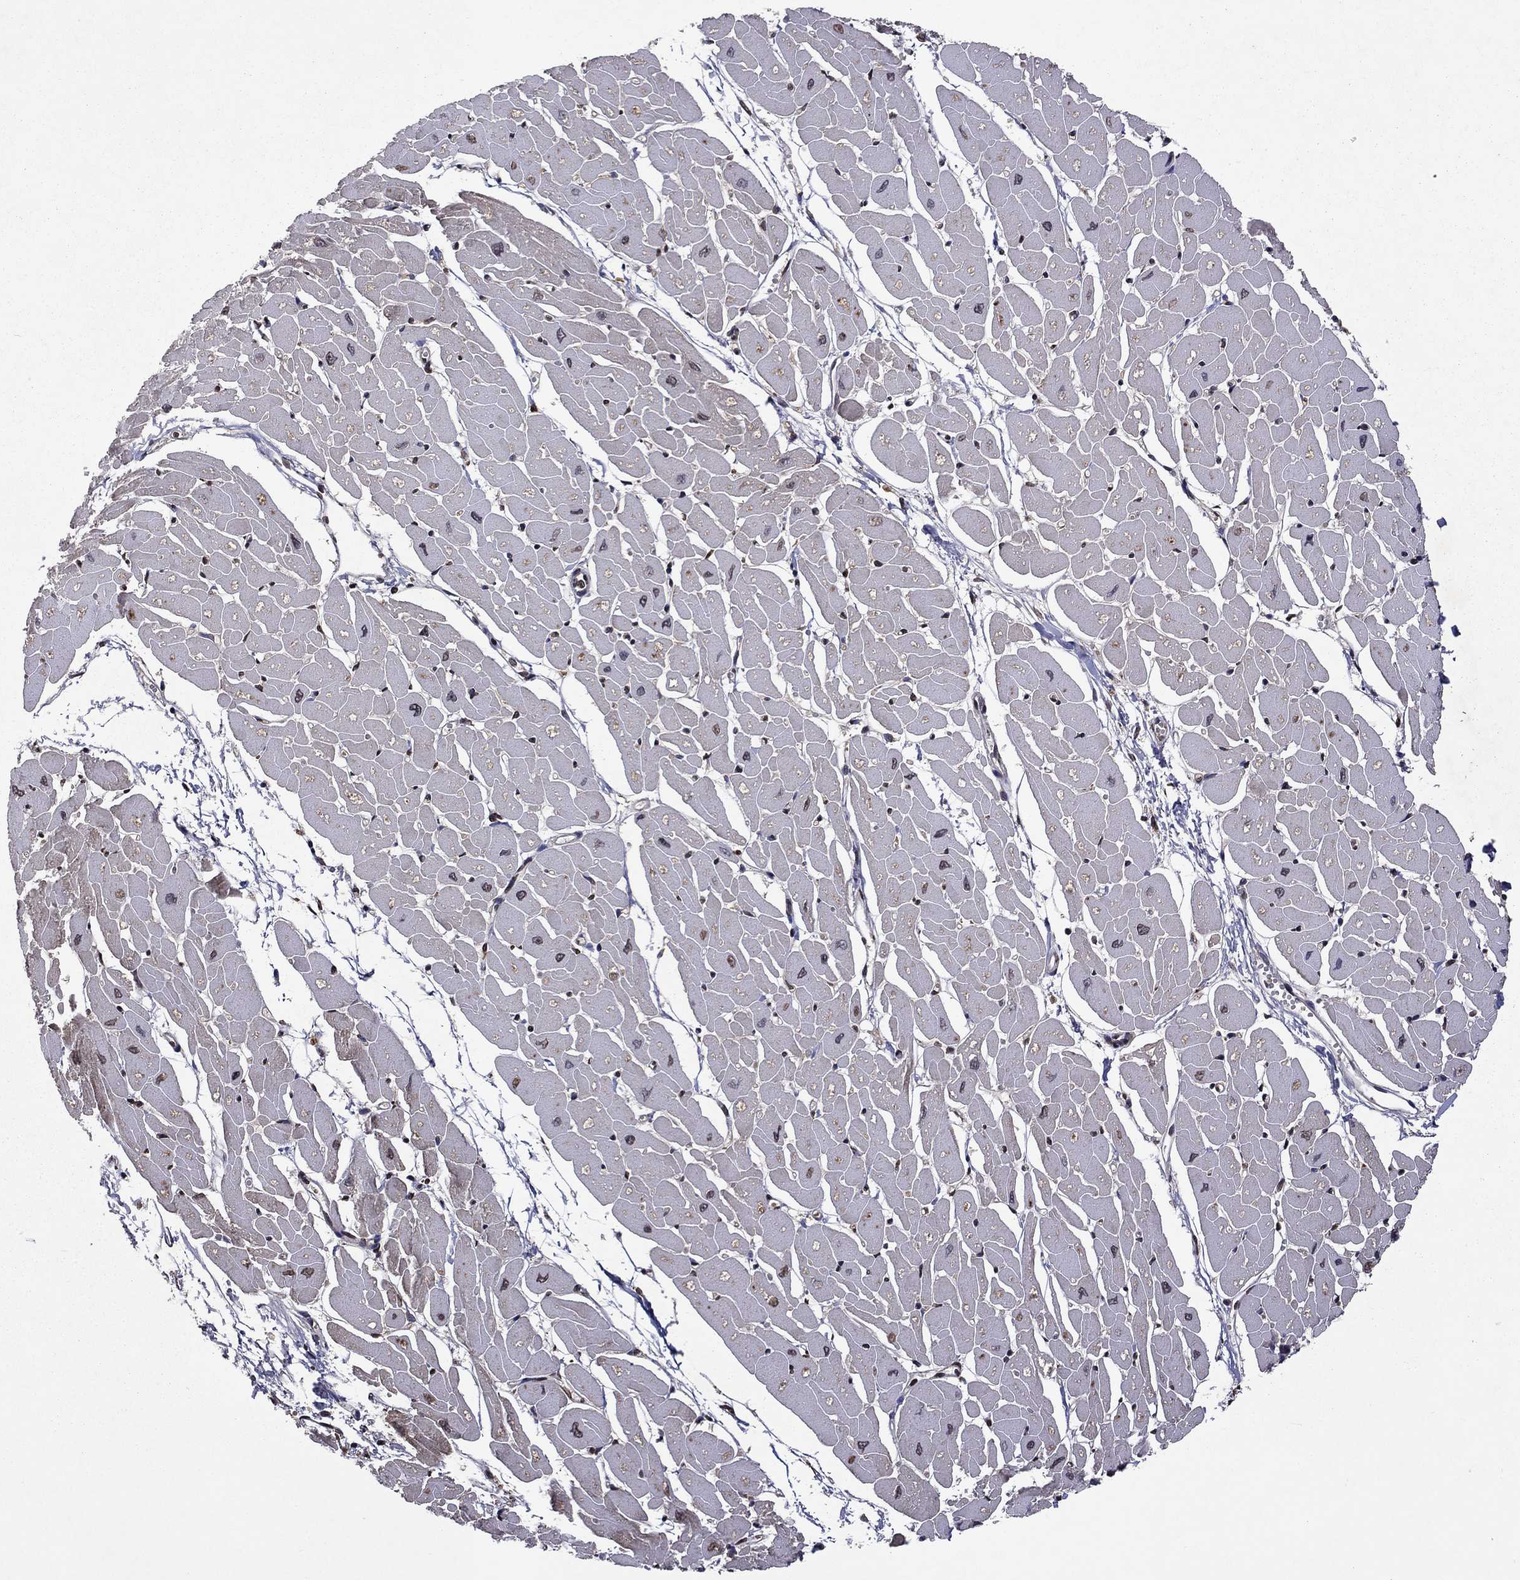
{"staining": {"intensity": "negative", "quantity": "none", "location": "none"}, "tissue": "heart muscle", "cell_type": "Cardiomyocytes", "image_type": "normal", "snomed": [{"axis": "morphology", "description": "Normal tissue, NOS"}, {"axis": "topography", "description": "Heart"}], "caption": "Unremarkable heart muscle was stained to show a protein in brown. There is no significant staining in cardiomyocytes.", "gene": "NLGN1", "patient": {"sex": "male", "age": 57}}